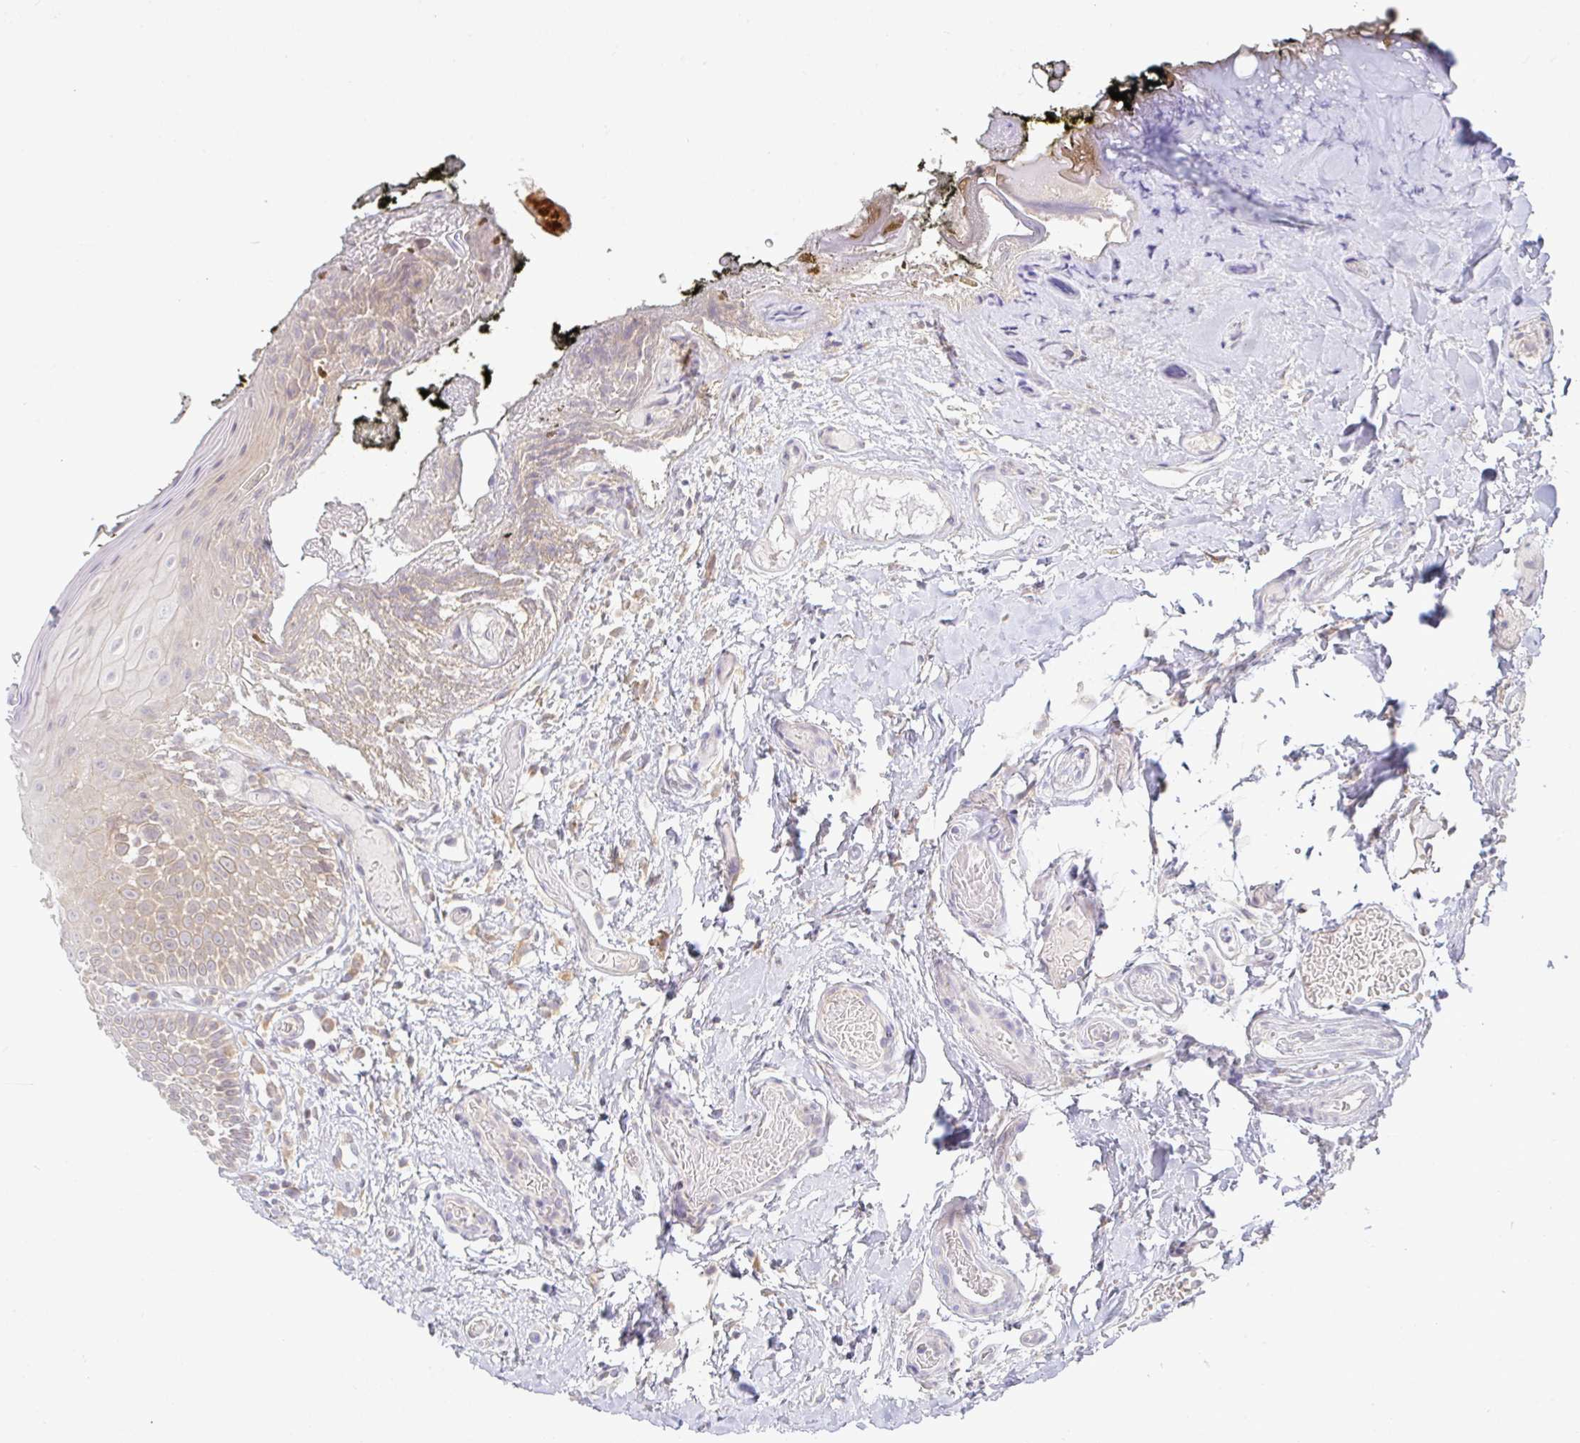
{"staining": {"intensity": "weak", "quantity": "25%-75%", "location": "cytoplasmic/membranous"}, "tissue": "oral mucosa", "cell_type": "Squamous epithelial cells", "image_type": "normal", "snomed": [{"axis": "morphology", "description": "Normal tissue, NOS"}, {"axis": "morphology", "description": "Squamous cell carcinoma, NOS"}, {"axis": "topography", "description": "Oral tissue"}, {"axis": "topography", "description": "Tounge, NOS"}, {"axis": "topography", "description": "Head-Neck"}], "caption": "IHC of benign oral mucosa exhibits low levels of weak cytoplasmic/membranous positivity in approximately 25%-75% of squamous epithelial cells.", "gene": "DERL2", "patient": {"sex": "male", "age": 76}}